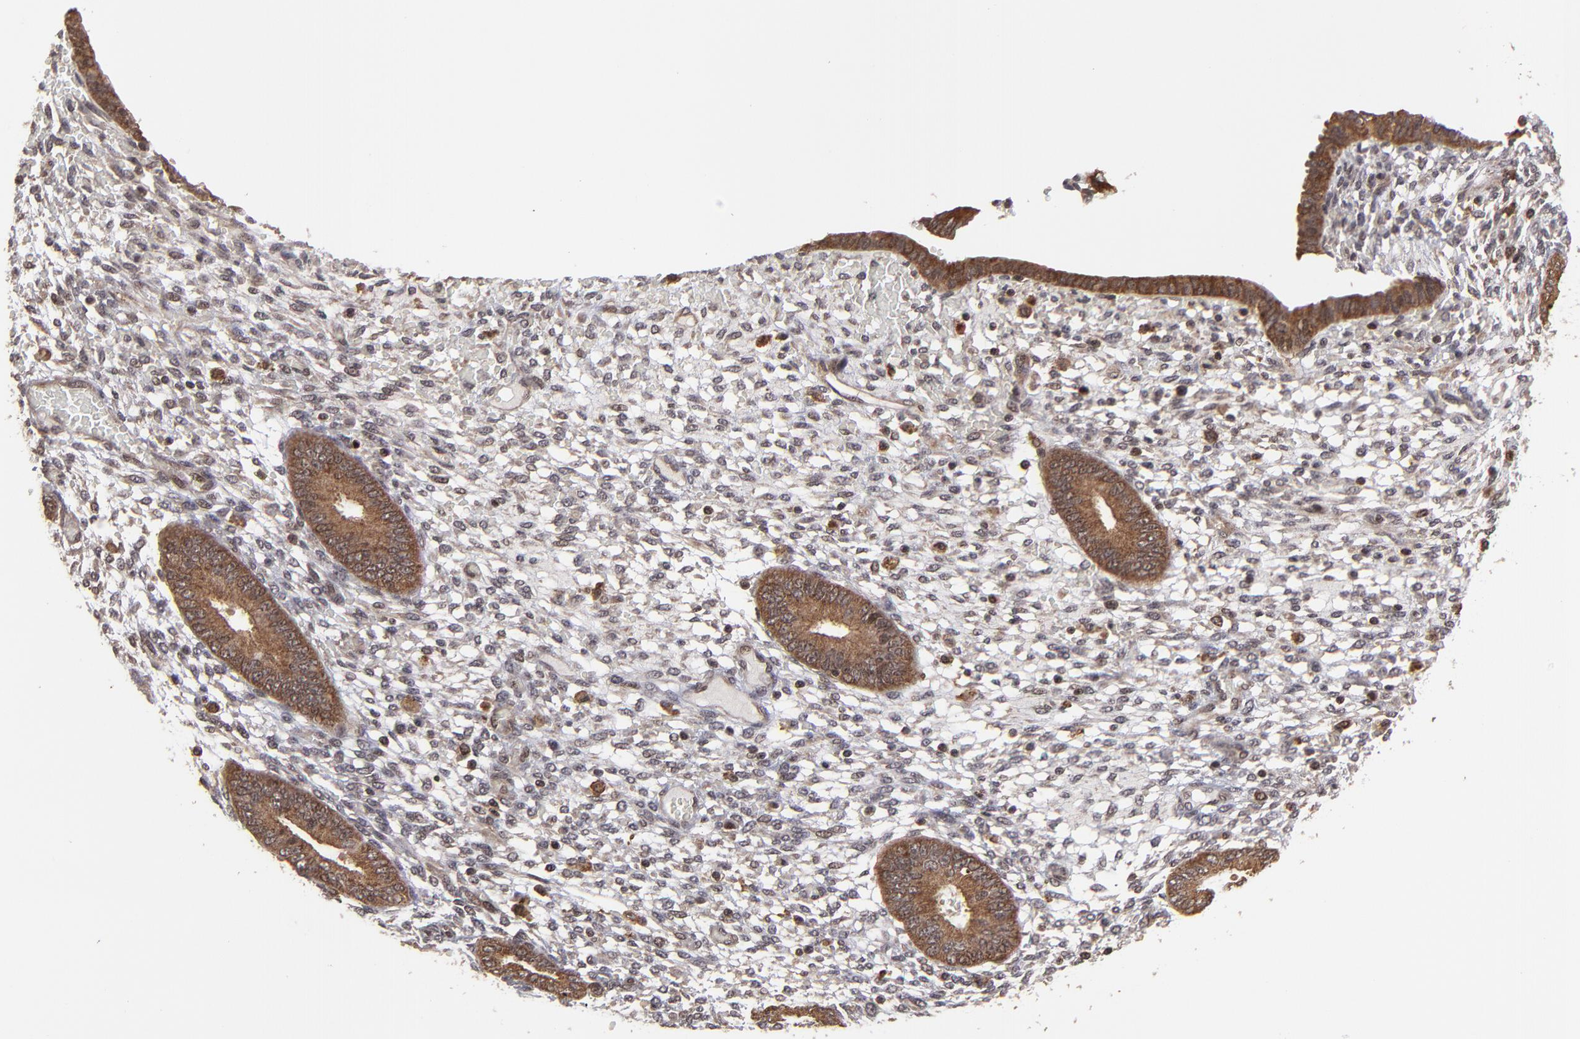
{"staining": {"intensity": "weak", "quantity": "25%-75%", "location": "cytoplasmic/membranous,nuclear"}, "tissue": "endometrium", "cell_type": "Cells in endometrial stroma", "image_type": "normal", "snomed": [{"axis": "morphology", "description": "Normal tissue, NOS"}, {"axis": "topography", "description": "Endometrium"}], "caption": "Immunohistochemistry (DAB (3,3'-diaminobenzidine)) staining of normal human endometrium reveals weak cytoplasmic/membranous,nuclear protein expression in approximately 25%-75% of cells in endometrial stroma.", "gene": "RGS6", "patient": {"sex": "female", "age": 42}}